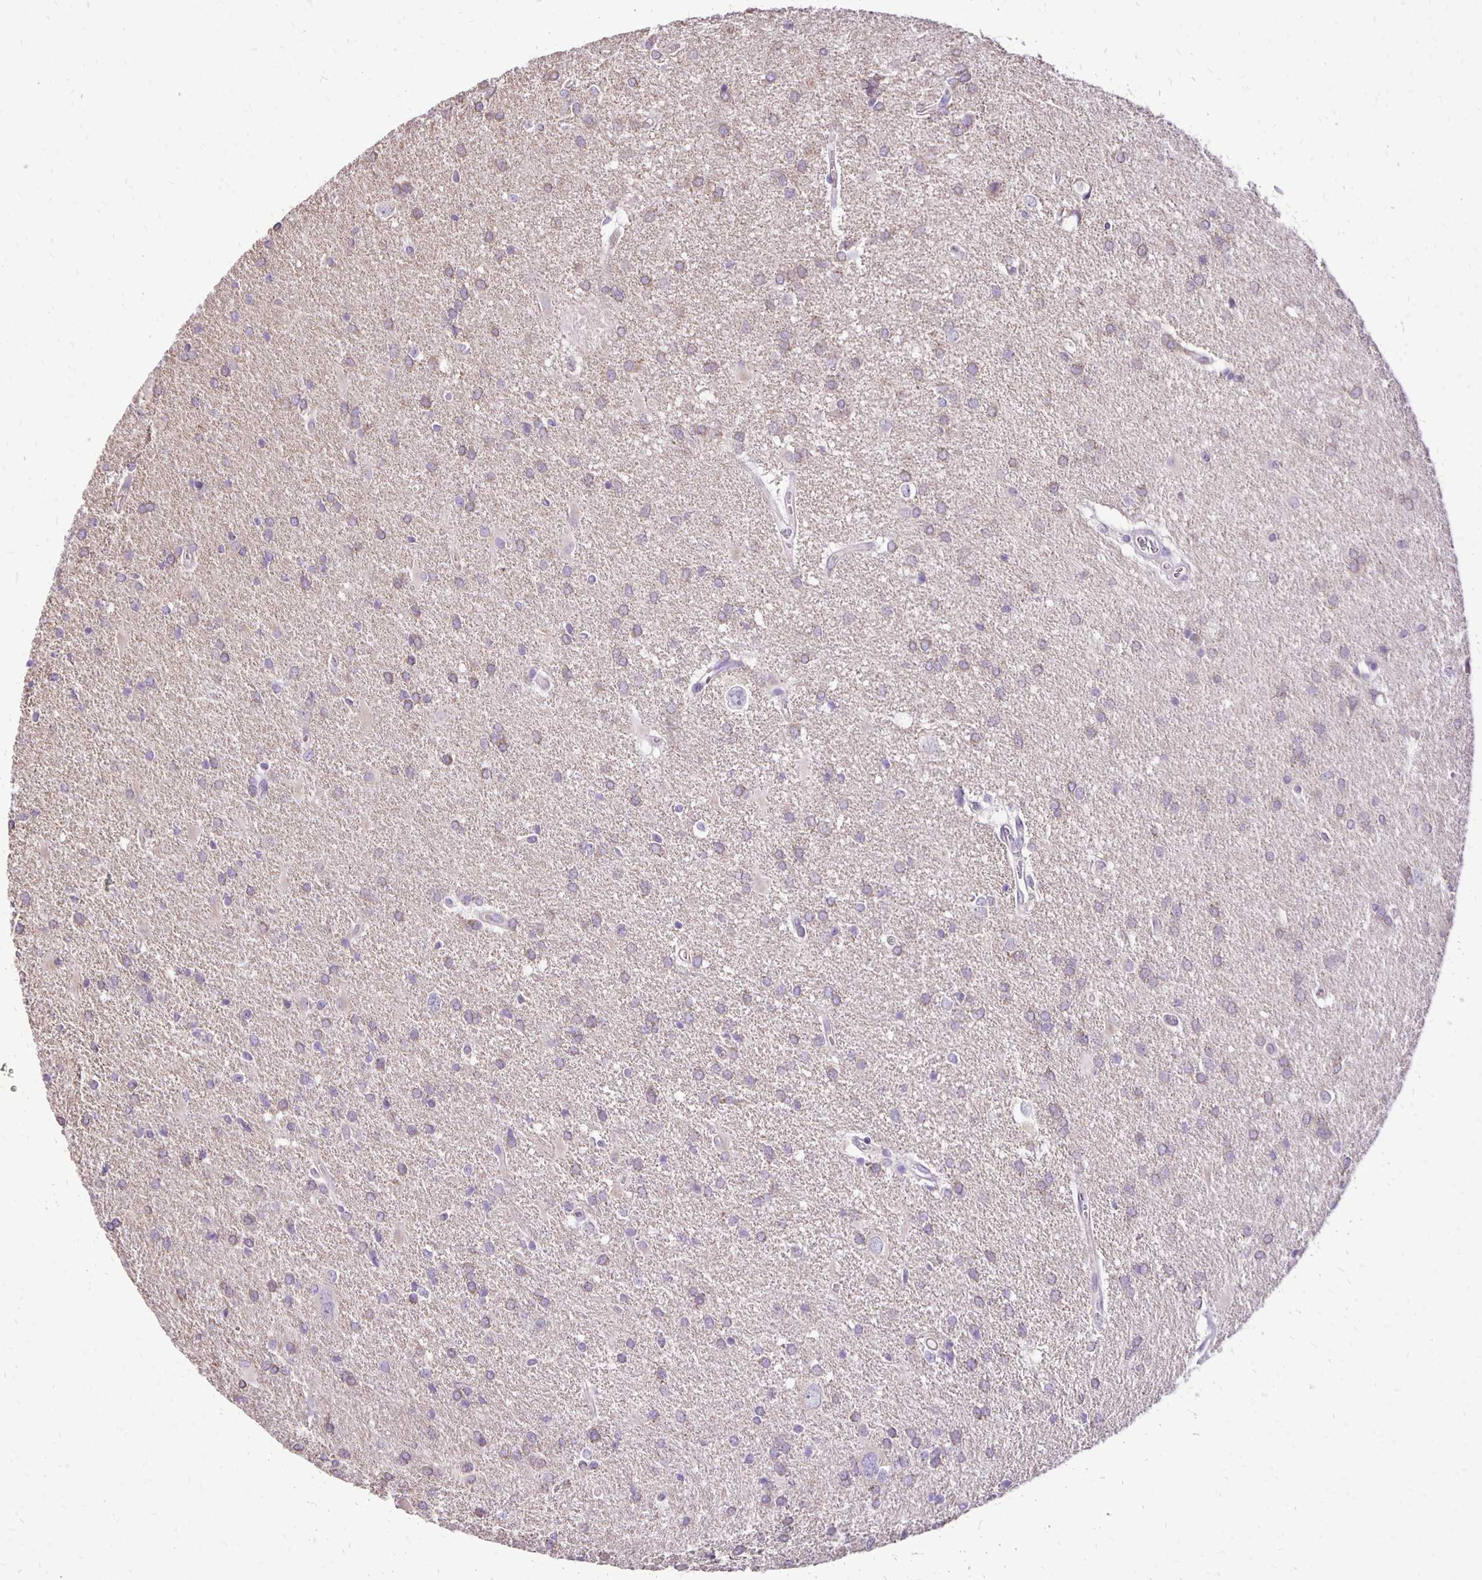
{"staining": {"intensity": "weak", "quantity": "25%-75%", "location": "cytoplasmic/membranous"}, "tissue": "glioma", "cell_type": "Tumor cells", "image_type": "cancer", "snomed": [{"axis": "morphology", "description": "Glioma, malignant, Low grade"}, {"axis": "topography", "description": "Brain"}], "caption": "This is an image of IHC staining of glioma, which shows weak expression in the cytoplasmic/membranous of tumor cells.", "gene": "ANKRD45", "patient": {"sex": "male", "age": 66}}